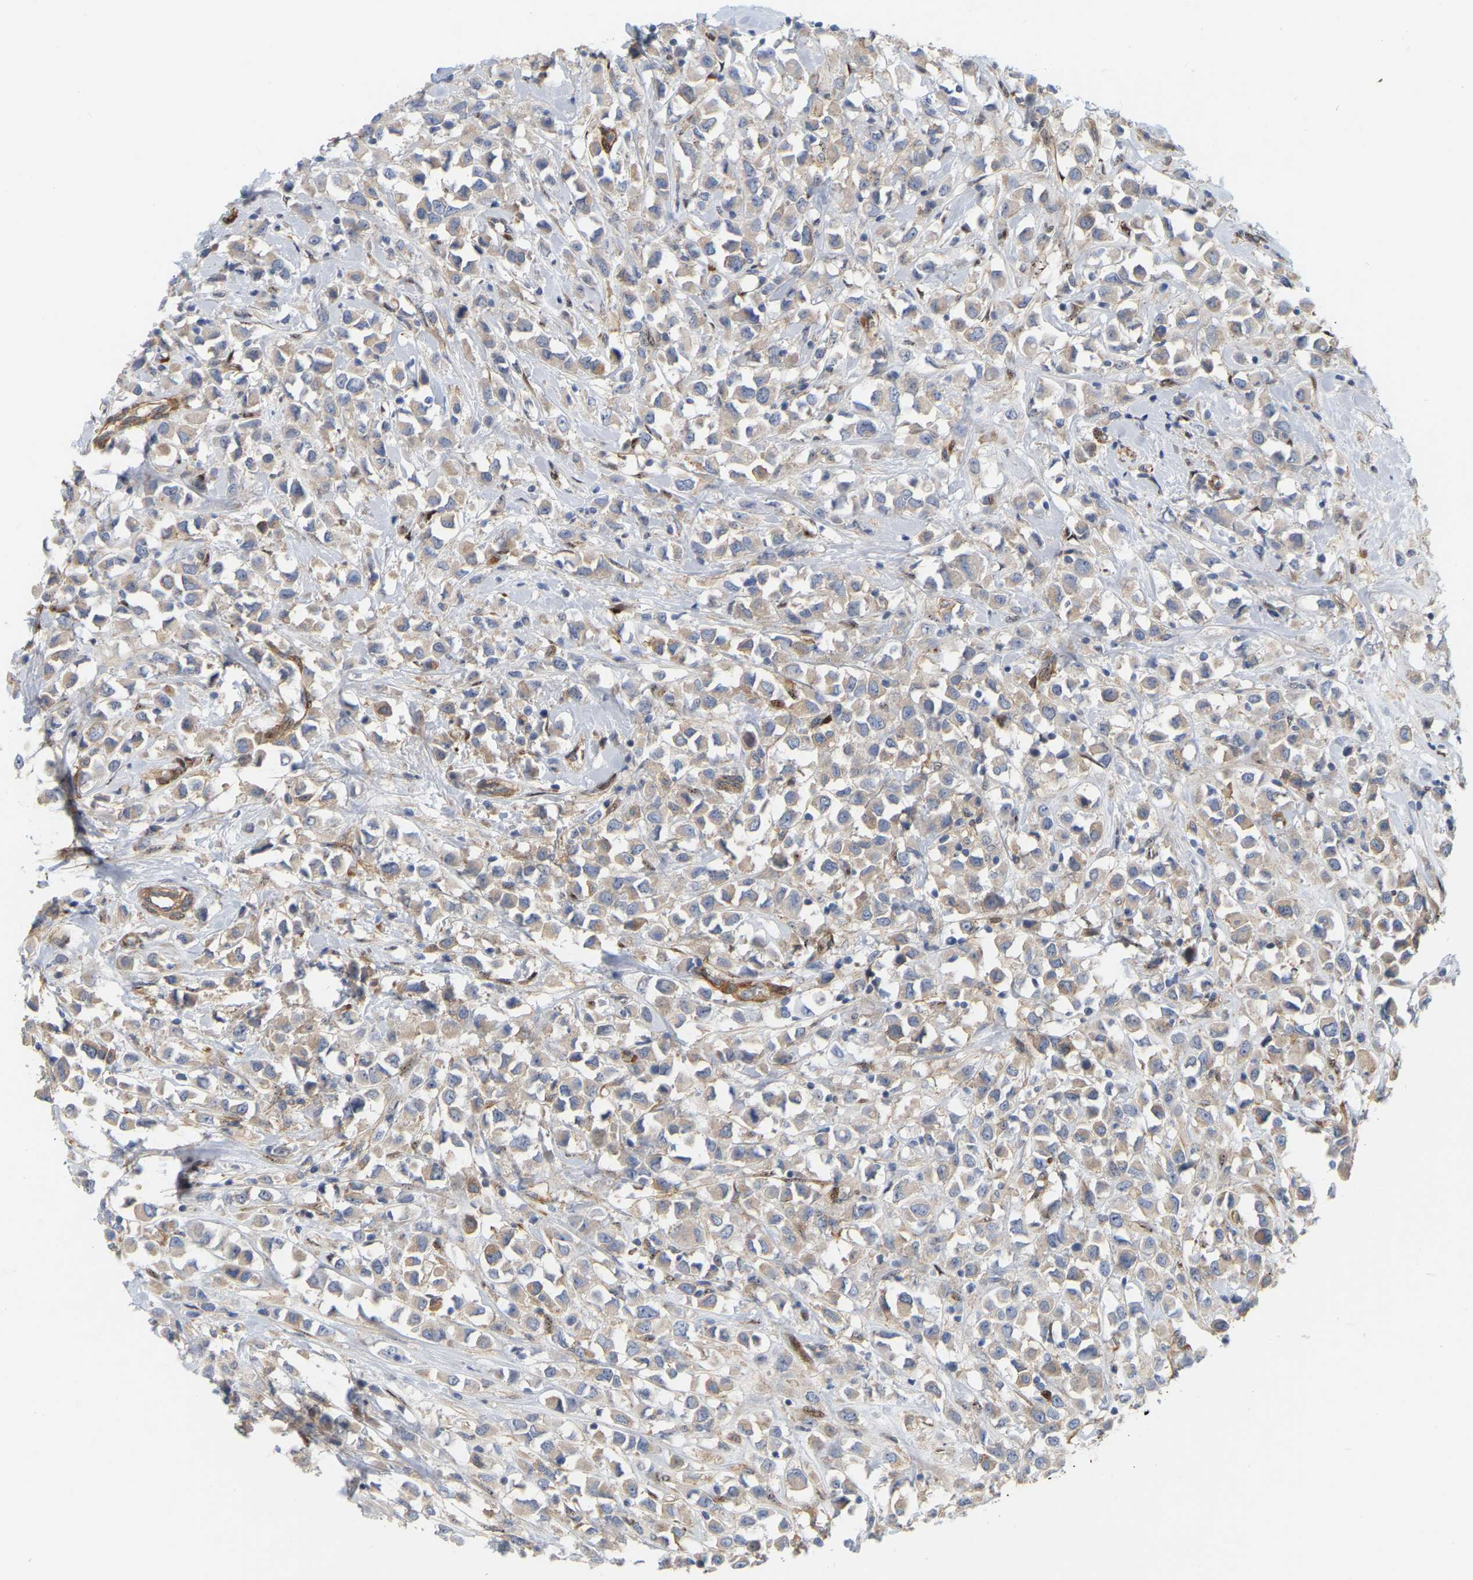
{"staining": {"intensity": "weak", "quantity": "25%-75%", "location": "cytoplasmic/membranous"}, "tissue": "breast cancer", "cell_type": "Tumor cells", "image_type": "cancer", "snomed": [{"axis": "morphology", "description": "Duct carcinoma"}, {"axis": "topography", "description": "Breast"}], "caption": "Immunohistochemistry (IHC) of human breast cancer displays low levels of weak cytoplasmic/membranous expression in approximately 25%-75% of tumor cells.", "gene": "RAPH1", "patient": {"sex": "female", "age": 61}}